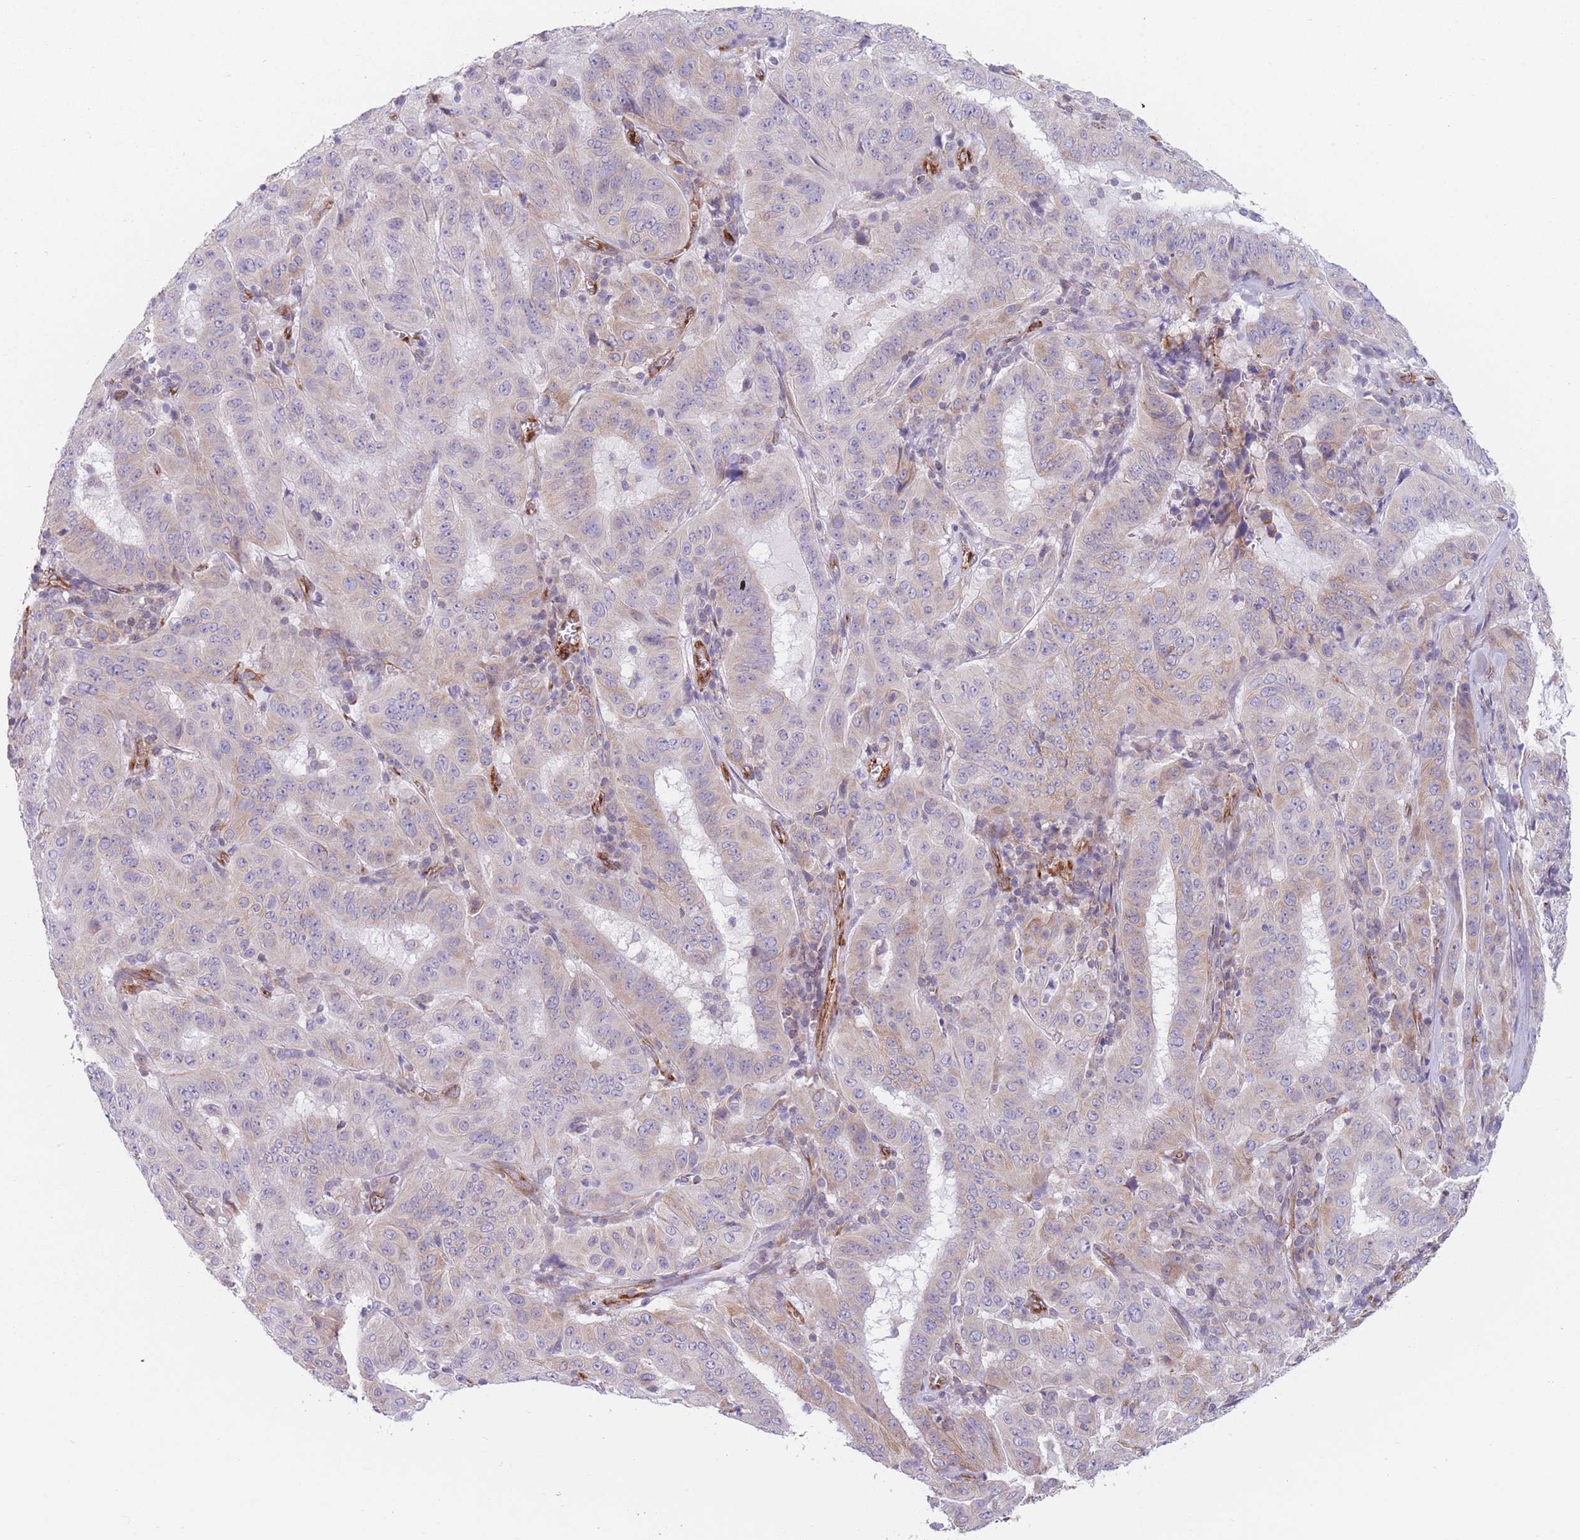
{"staining": {"intensity": "weak", "quantity": "<25%", "location": "cytoplasmic/membranous"}, "tissue": "pancreatic cancer", "cell_type": "Tumor cells", "image_type": "cancer", "snomed": [{"axis": "morphology", "description": "Adenocarcinoma, NOS"}, {"axis": "topography", "description": "Pancreas"}], "caption": "There is no significant staining in tumor cells of pancreatic cancer (adenocarcinoma). Nuclei are stained in blue.", "gene": "AK9", "patient": {"sex": "male", "age": 63}}